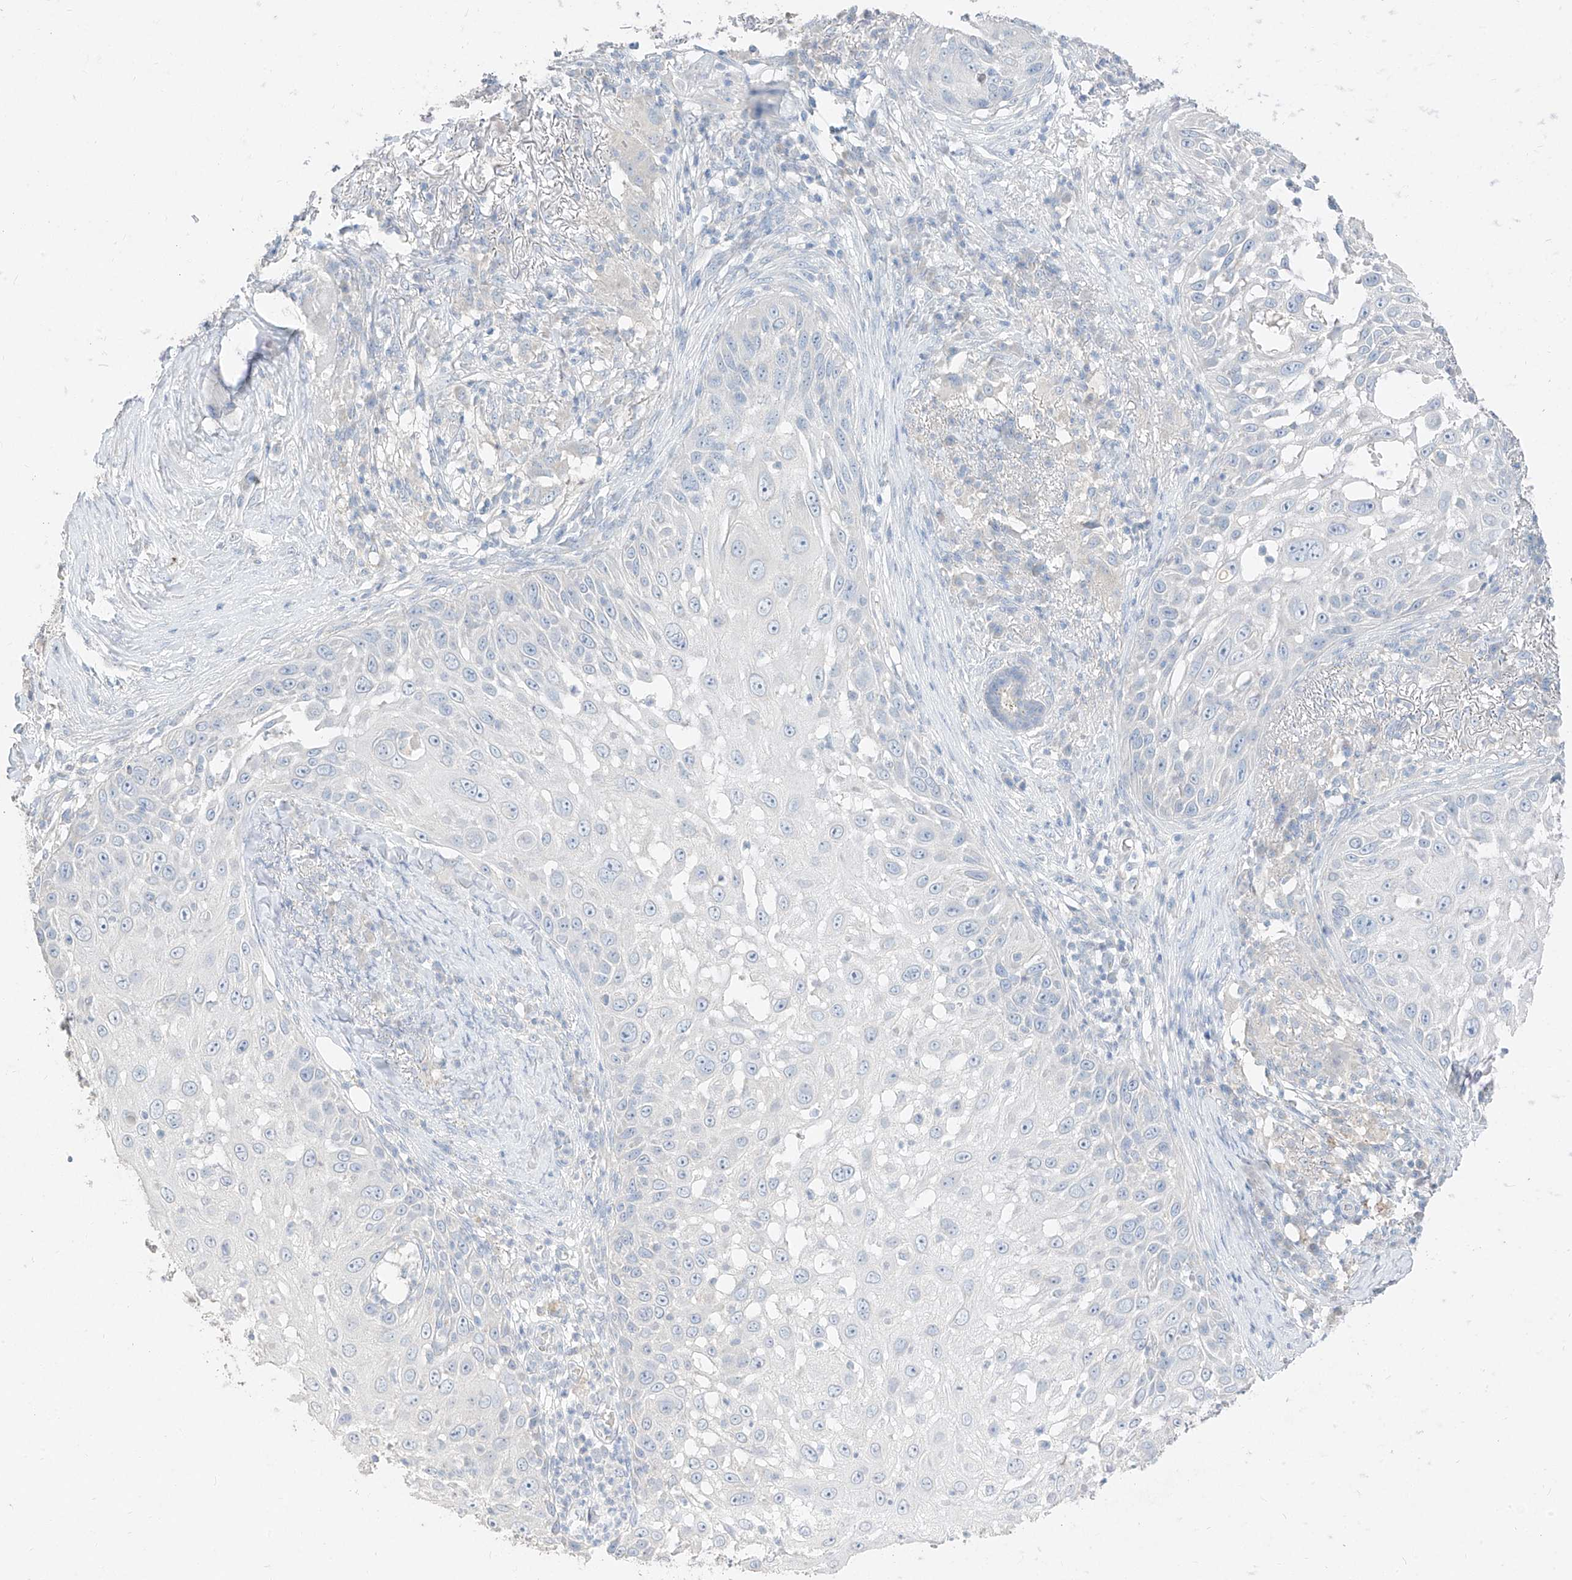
{"staining": {"intensity": "negative", "quantity": "none", "location": "none"}, "tissue": "skin cancer", "cell_type": "Tumor cells", "image_type": "cancer", "snomed": [{"axis": "morphology", "description": "Squamous cell carcinoma, NOS"}, {"axis": "topography", "description": "Skin"}], "caption": "High magnification brightfield microscopy of skin cancer (squamous cell carcinoma) stained with DAB (brown) and counterstained with hematoxylin (blue): tumor cells show no significant staining.", "gene": "ZZEF1", "patient": {"sex": "female", "age": 44}}